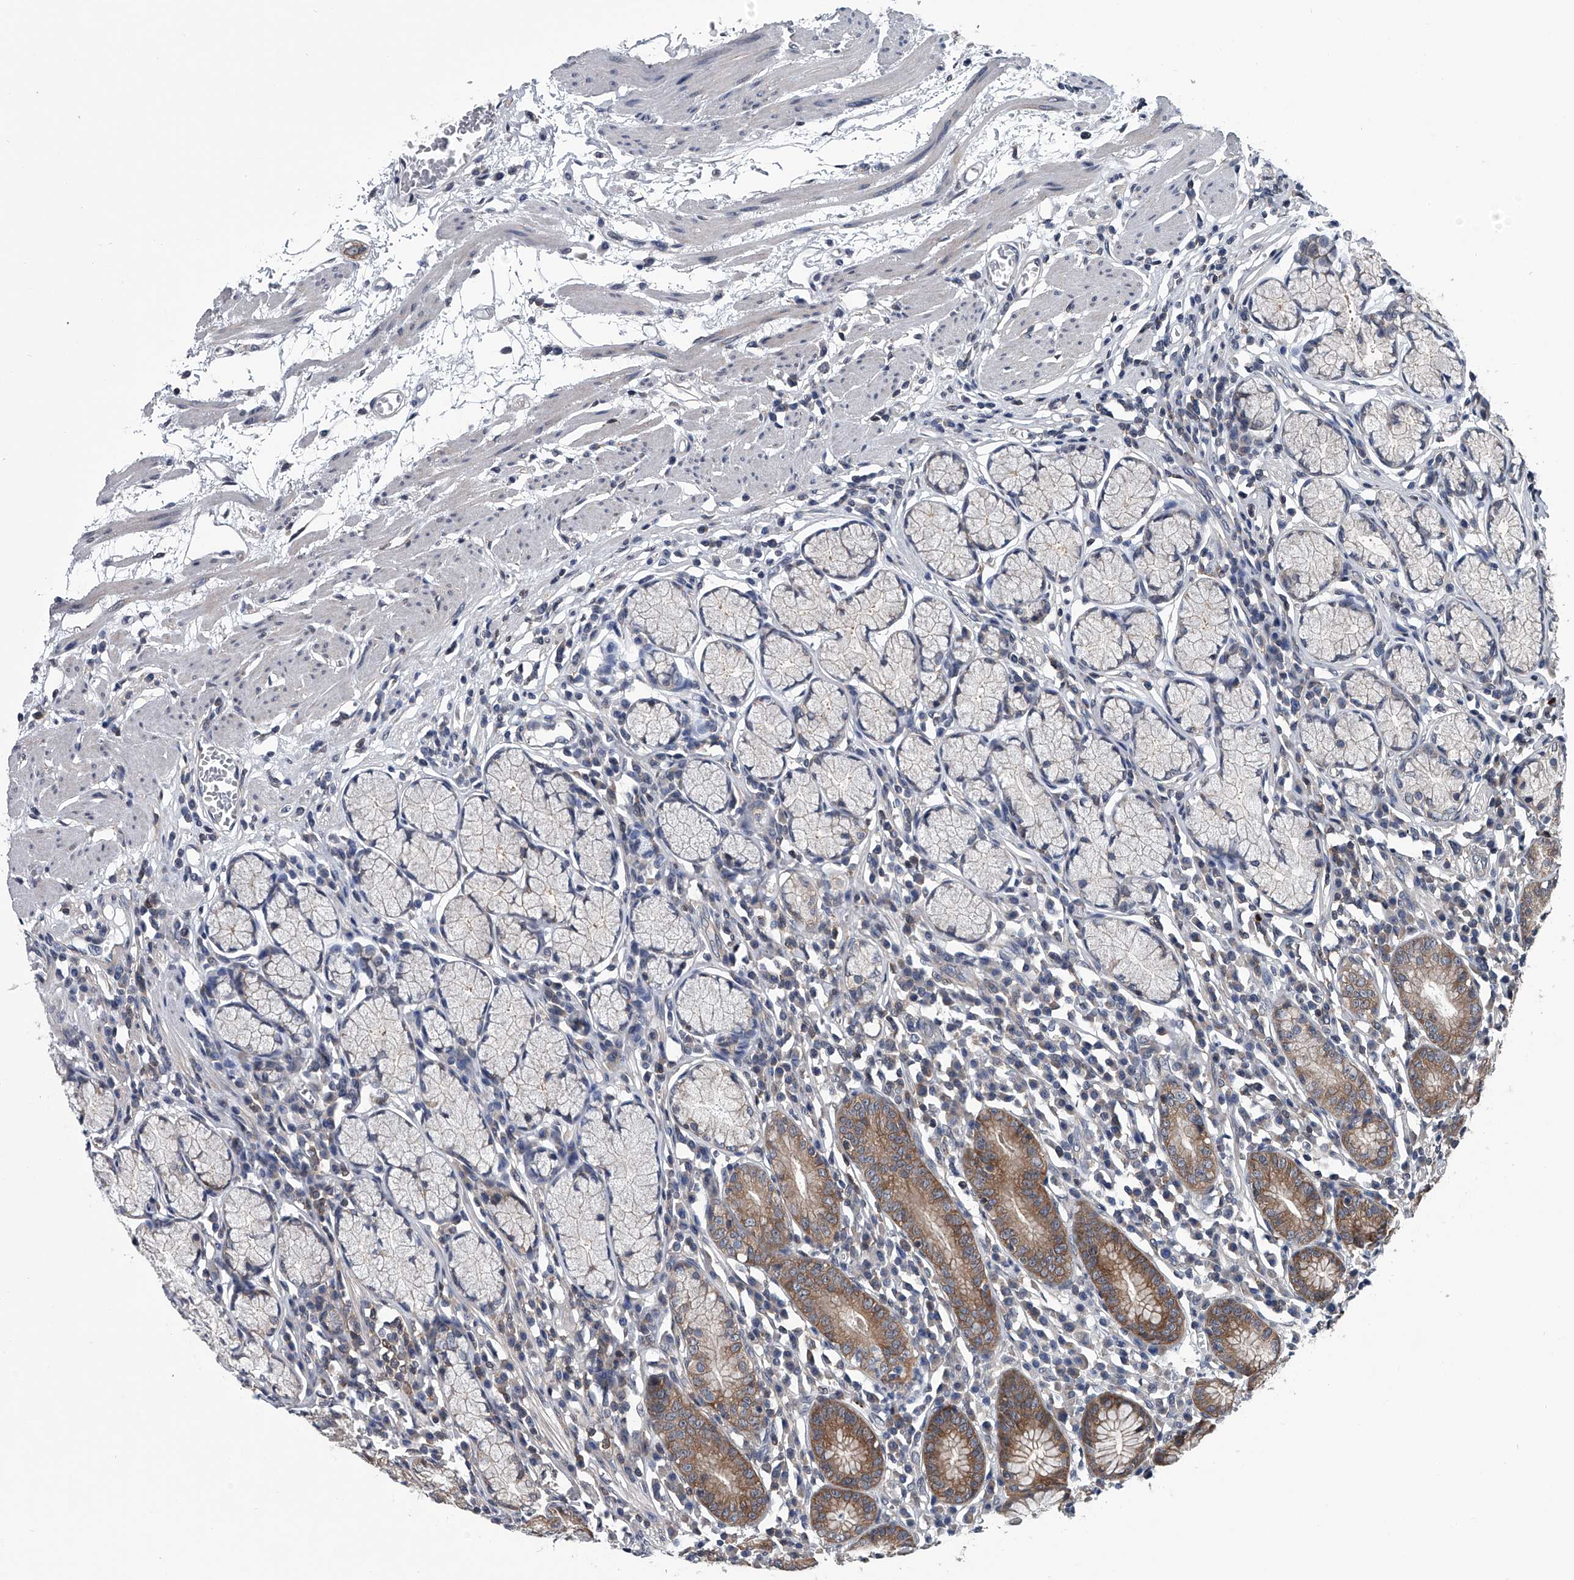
{"staining": {"intensity": "moderate", "quantity": ">75%", "location": "cytoplasmic/membranous"}, "tissue": "stomach", "cell_type": "Glandular cells", "image_type": "normal", "snomed": [{"axis": "morphology", "description": "Normal tissue, NOS"}, {"axis": "topography", "description": "Stomach"}], "caption": "Moderate cytoplasmic/membranous protein positivity is appreciated in approximately >75% of glandular cells in stomach. The protein is stained brown, and the nuclei are stained in blue (DAB (3,3'-diaminobenzidine) IHC with brightfield microscopy, high magnification).", "gene": "PPP2R5D", "patient": {"sex": "male", "age": 55}}